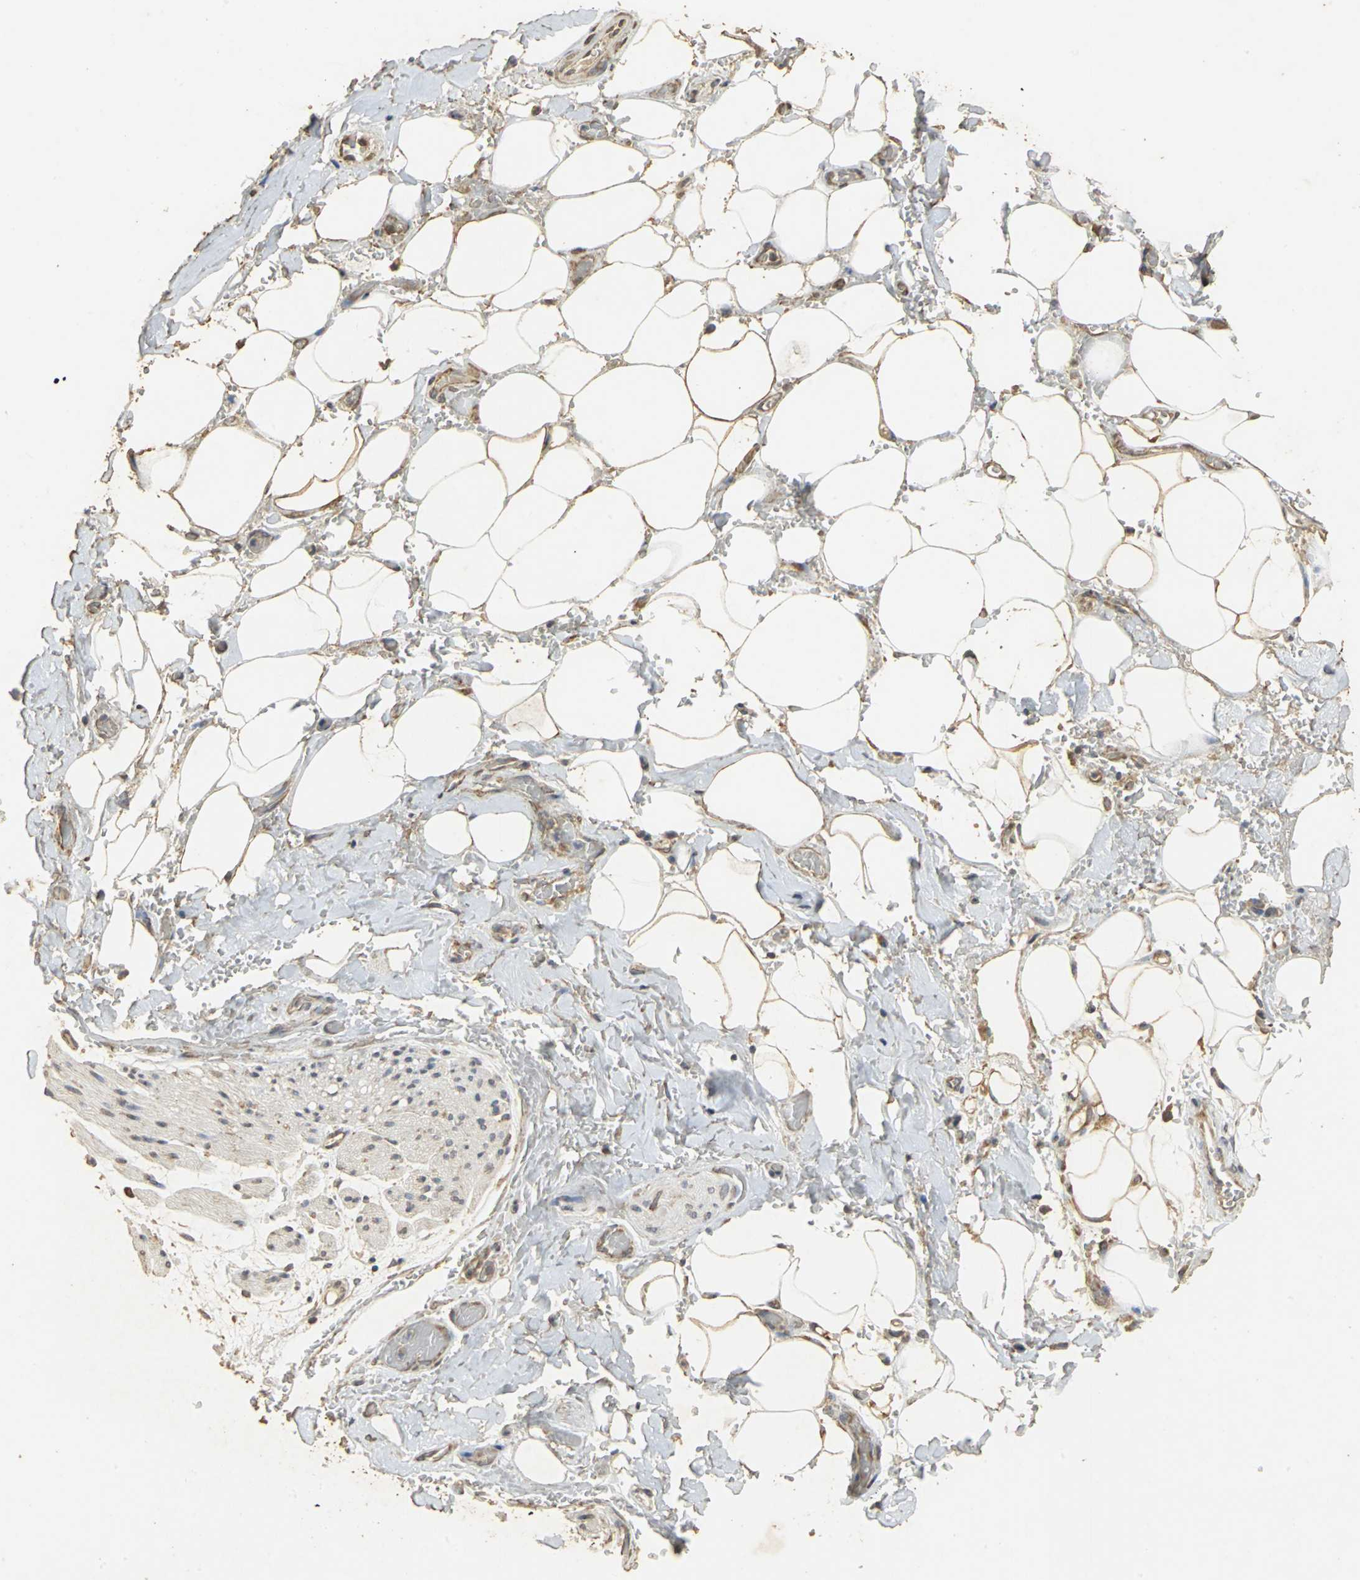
{"staining": {"intensity": "moderate", "quantity": ">75%", "location": "cytoplasmic/membranous"}, "tissue": "adipose tissue", "cell_type": "Adipocytes", "image_type": "normal", "snomed": [{"axis": "morphology", "description": "Normal tissue, NOS"}, {"axis": "morphology", "description": "Cholangiocarcinoma"}, {"axis": "topography", "description": "Liver"}, {"axis": "topography", "description": "Peripheral nerve tissue"}], "caption": "Adipose tissue stained for a protein (brown) reveals moderate cytoplasmic/membranous positive staining in approximately >75% of adipocytes.", "gene": "ACSL4", "patient": {"sex": "male", "age": 50}}